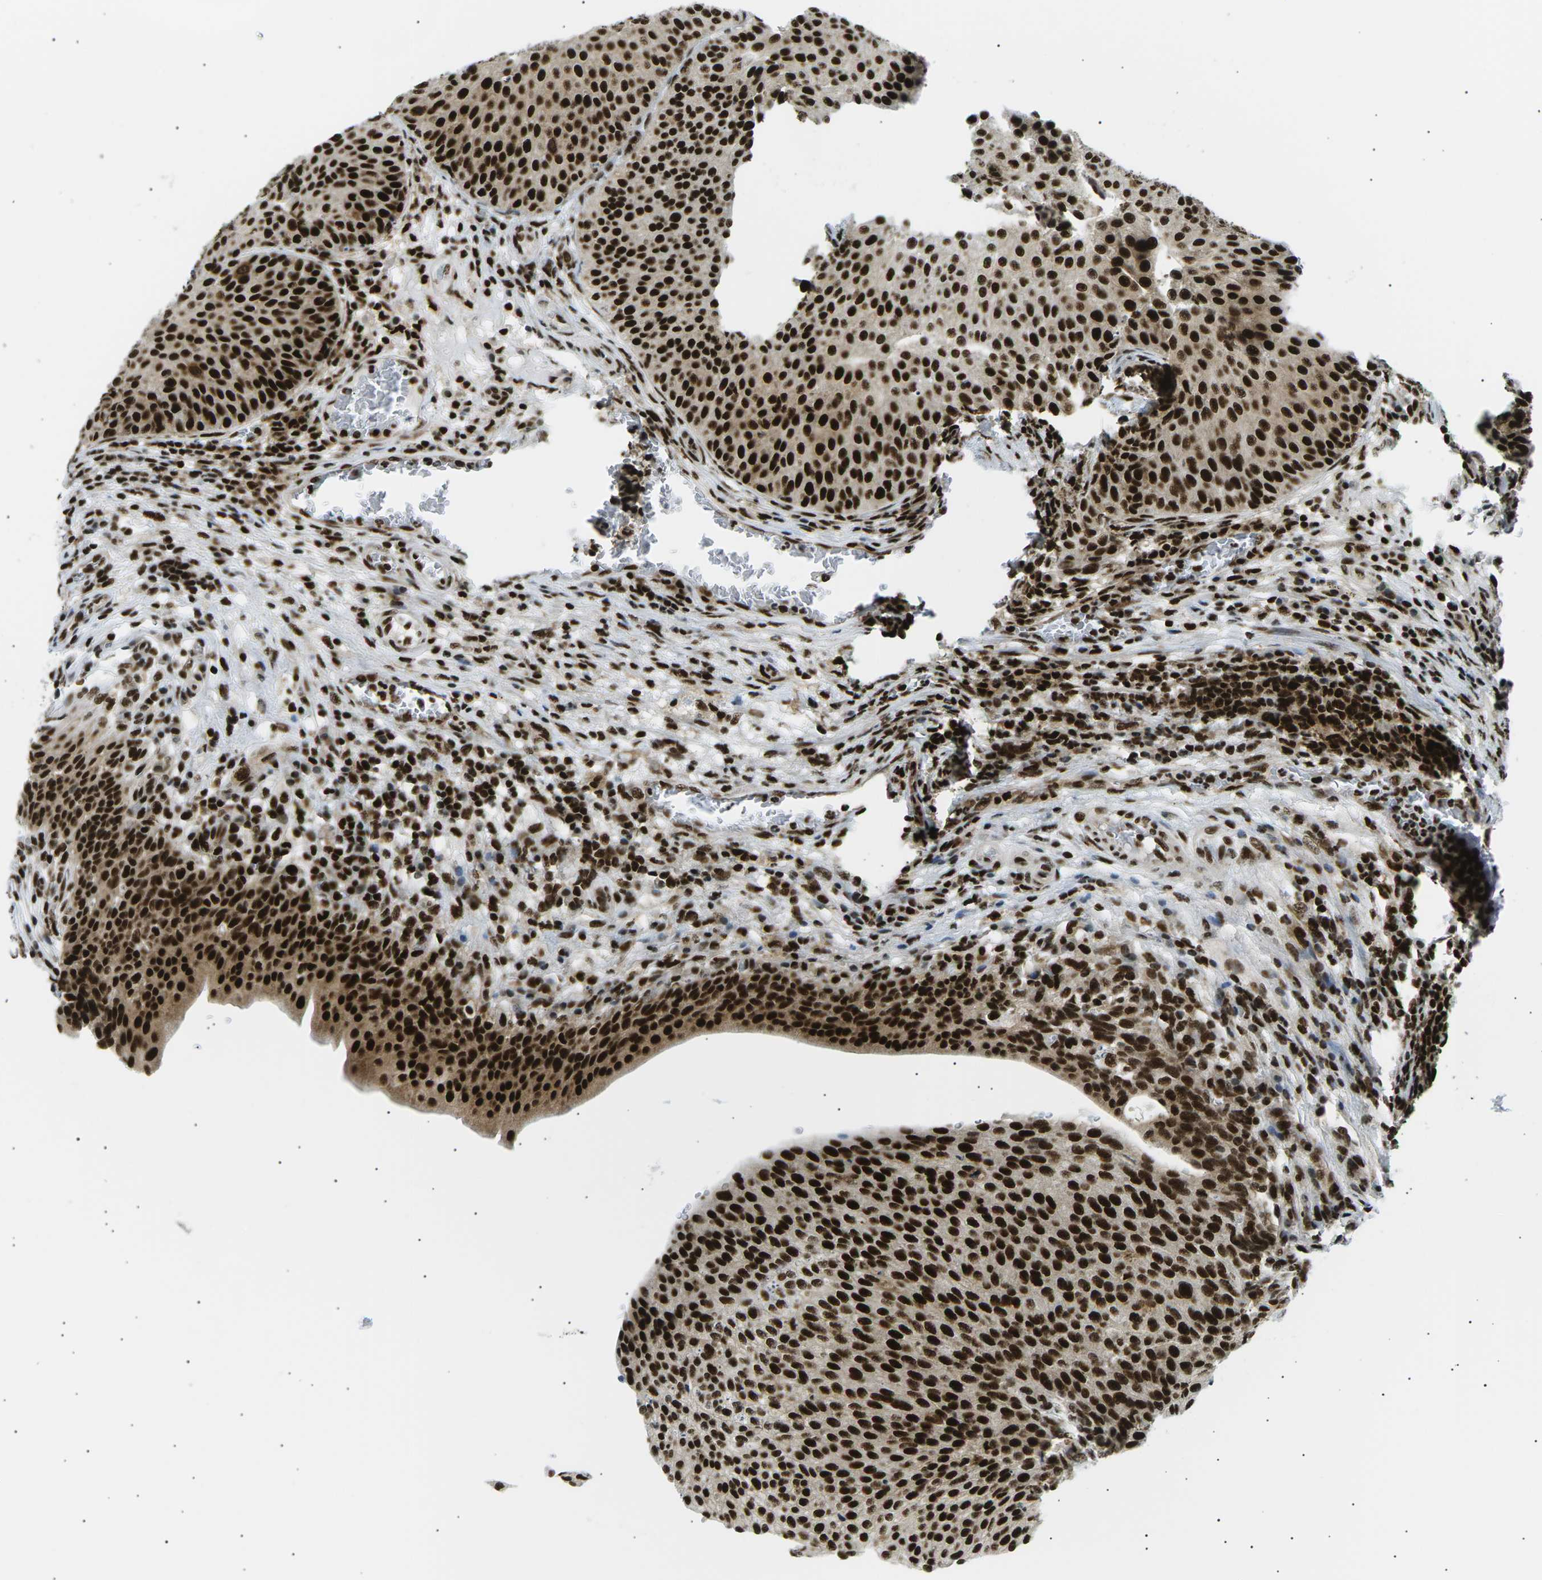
{"staining": {"intensity": "strong", "quantity": ">75%", "location": "nuclear"}, "tissue": "urothelial cancer", "cell_type": "Tumor cells", "image_type": "cancer", "snomed": [{"axis": "morphology", "description": "Urothelial carcinoma, Low grade"}, {"axis": "topography", "description": "Smooth muscle"}, {"axis": "topography", "description": "Urinary bladder"}], "caption": "An image showing strong nuclear staining in about >75% of tumor cells in urothelial cancer, as visualized by brown immunohistochemical staining.", "gene": "RPA2", "patient": {"sex": "male", "age": 60}}